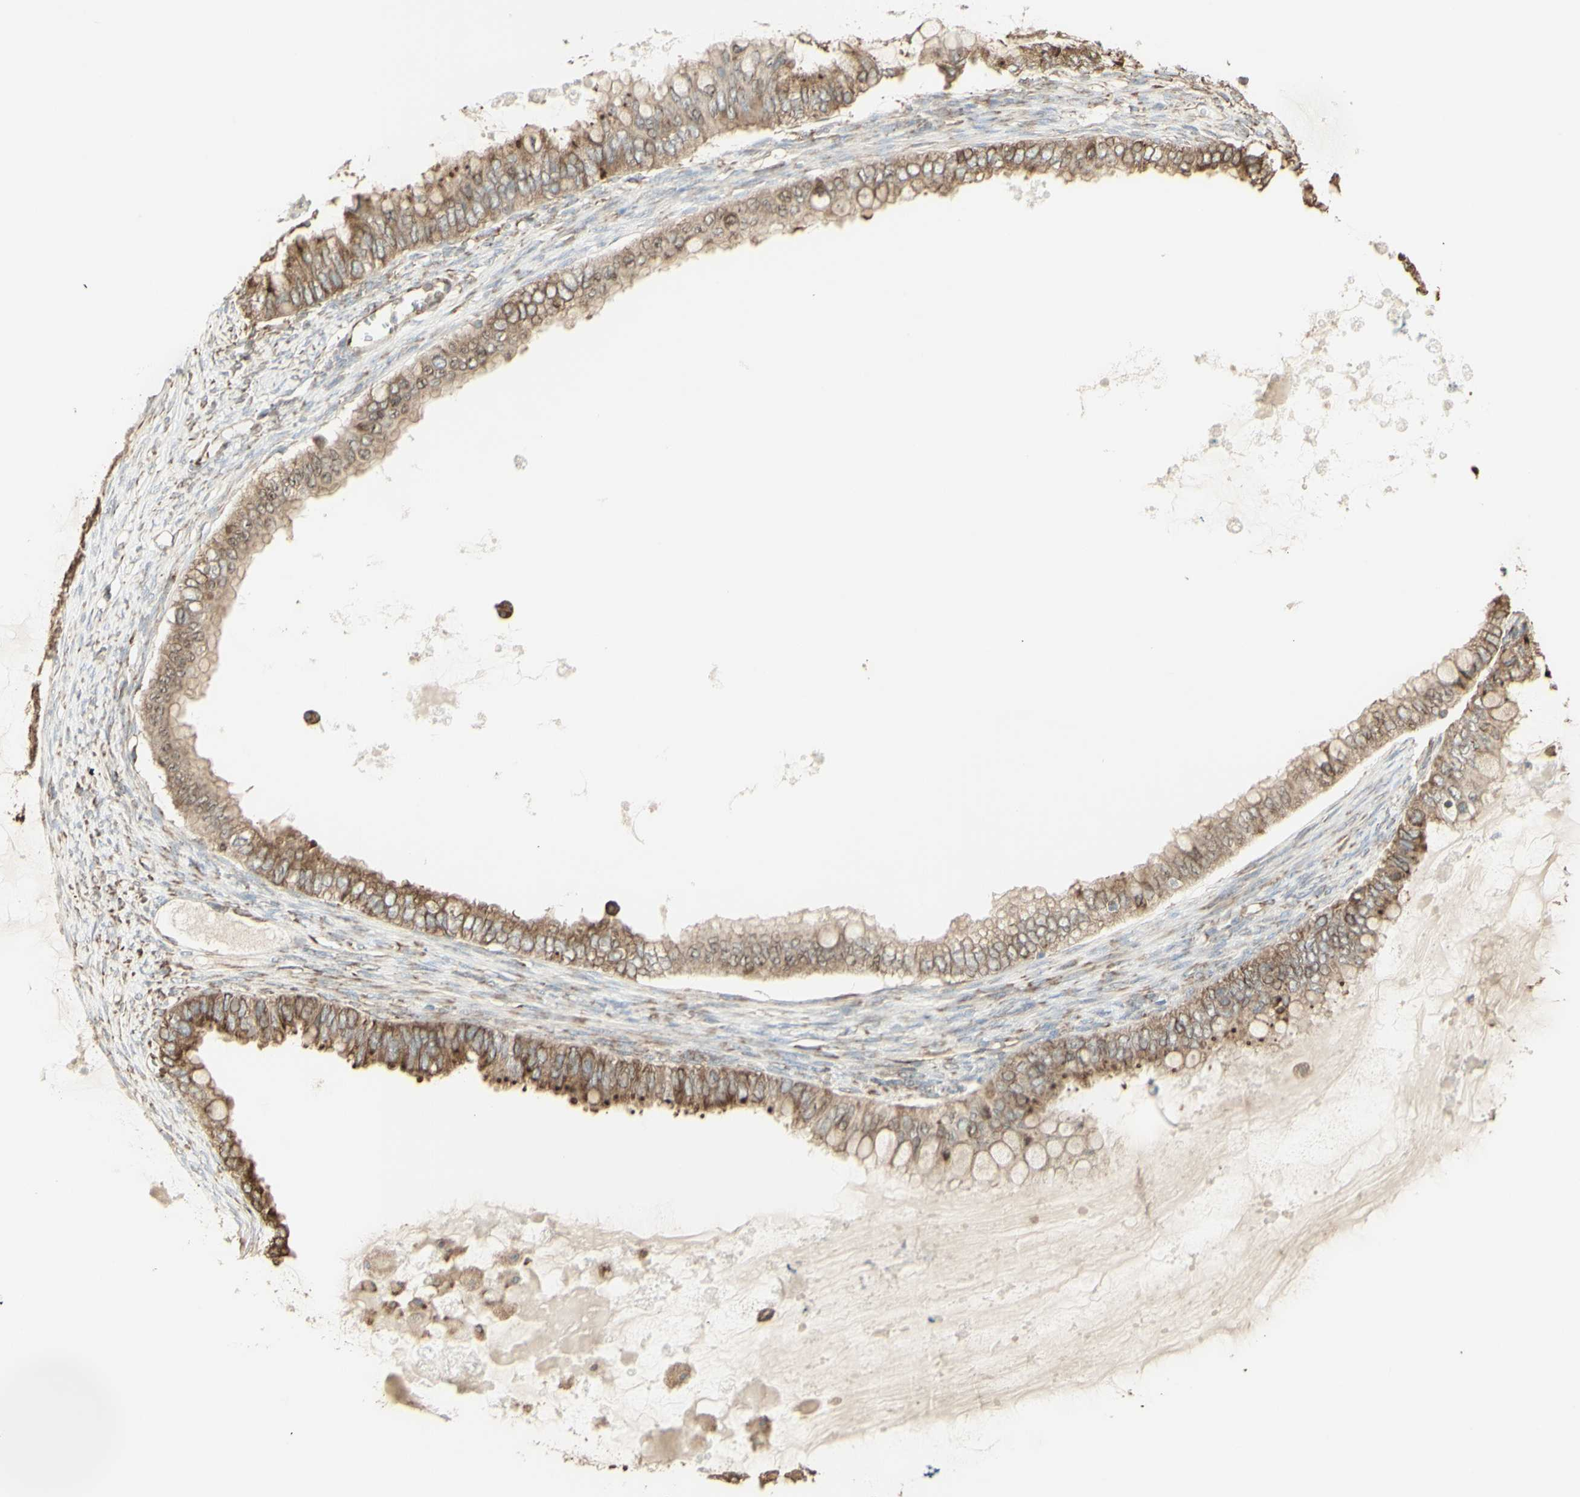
{"staining": {"intensity": "weak", "quantity": ">75%", "location": "cytoplasmic/membranous"}, "tissue": "ovarian cancer", "cell_type": "Tumor cells", "image_type": "cancer", "snomed": [{"axis": "morphology", "description": "Cystadenocarcinoma, mucinous, NOS"}, {"axis": "topography", "description": "Ovary"}], "caption": "A brown stain highlights weak cytoplasmic/membranous expression of a protein in human mucinous cystadenocarcinoma (ovarian) tumor cells.", "gene": "EEF1B2", "patient": {"sex": "female", "age": 80}}